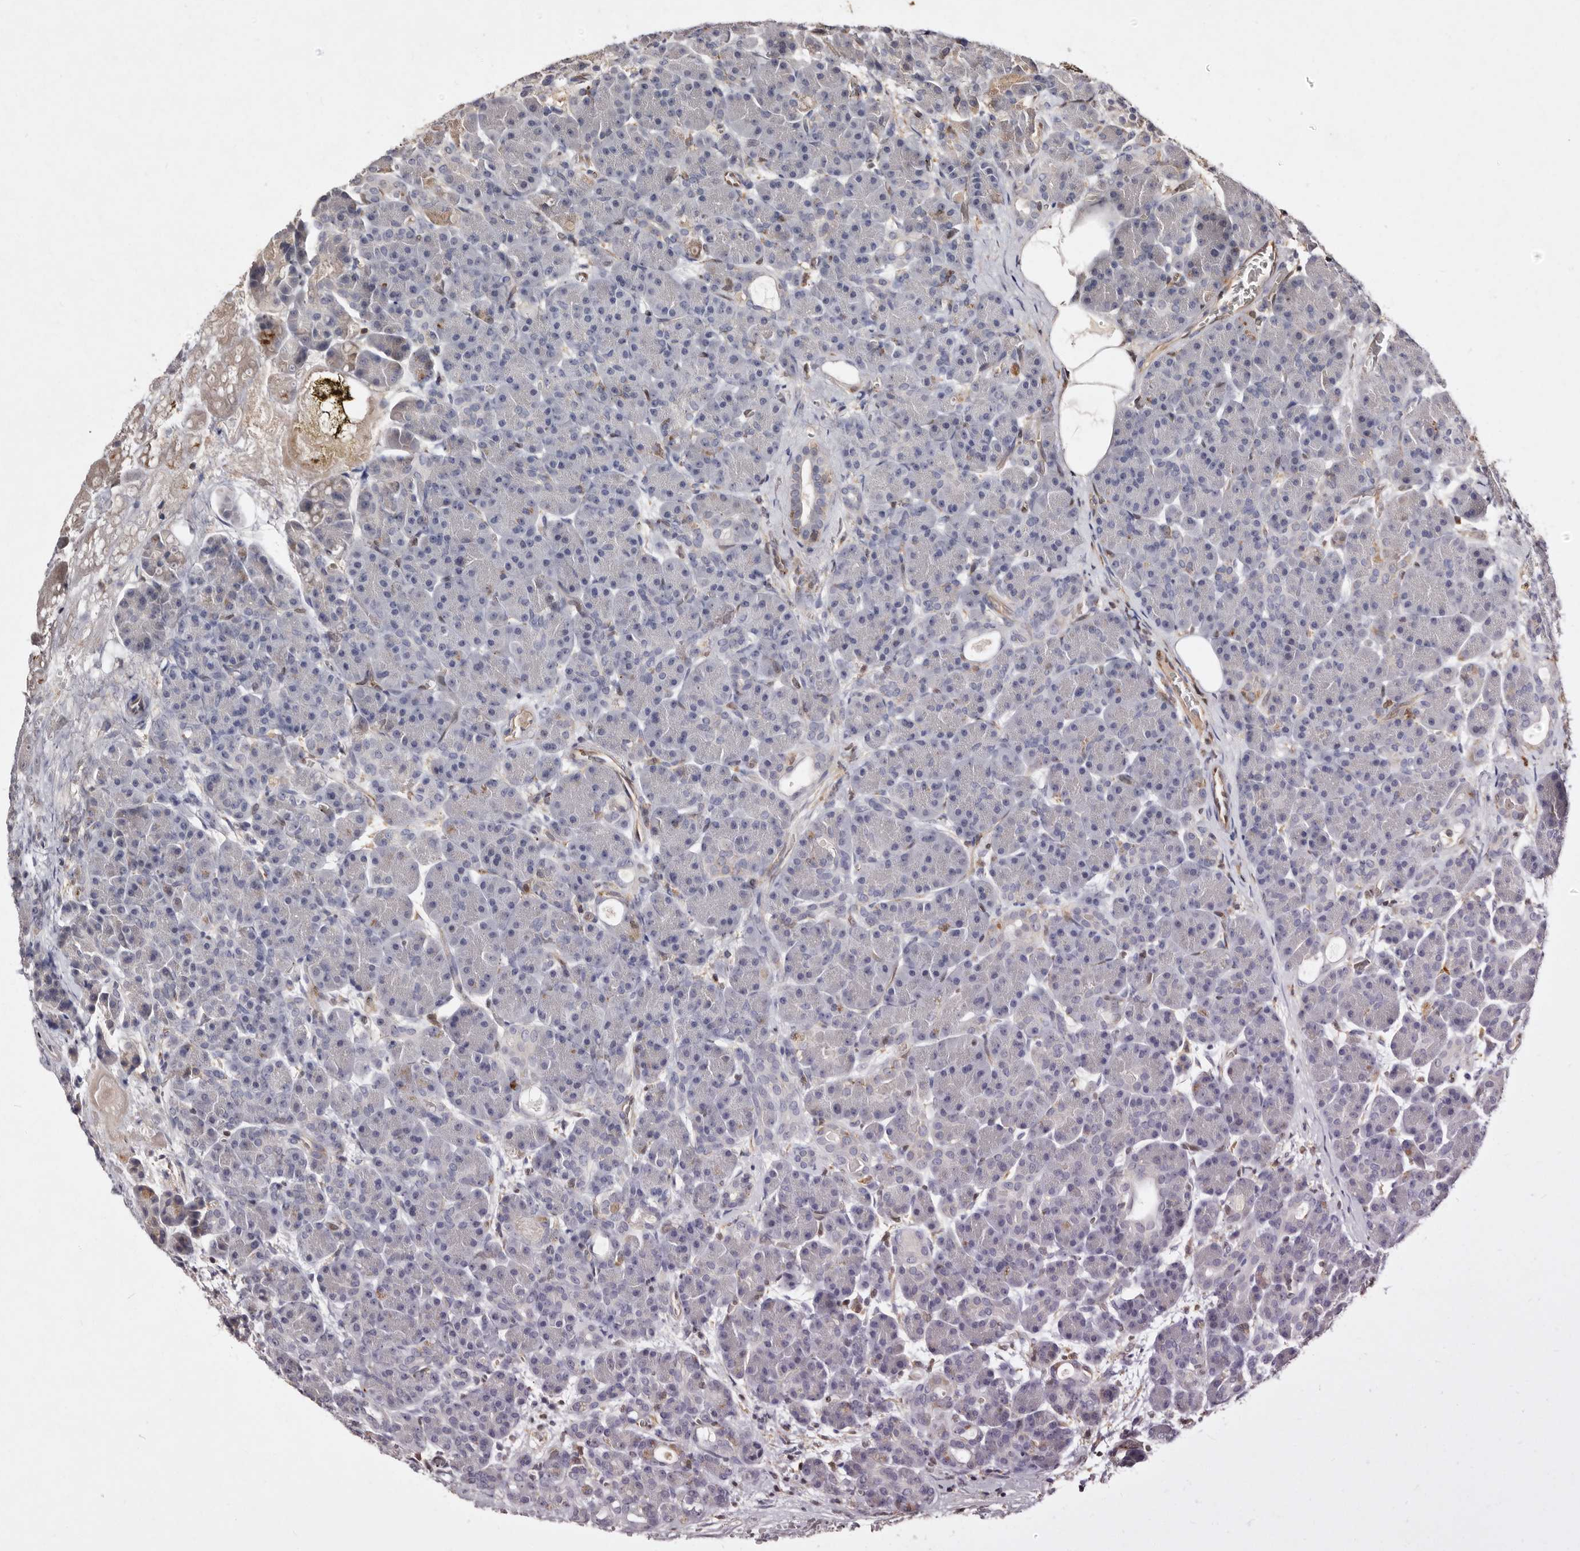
{"staining": {"intensity": "negative", "quantity": "none", "location": "none"}, "tissue": "pancreas", "cell_type": "Exocrine glandular cells", "image_type": "normal", "snomed": [{"axis": "morphology", "description": "Normal tissue, NOS"}, {"axis": "topography", "description": "Pancreas"}], "caption": "This micrograph is of benign pancreas stained with immunohistochemistry to label a protein in brown with the nuclei are counter-stained blue. There is no staining in exocrine glandular cells.", "gene": "GIMAP4", "patient": {"sex": "male", "age": 63}}